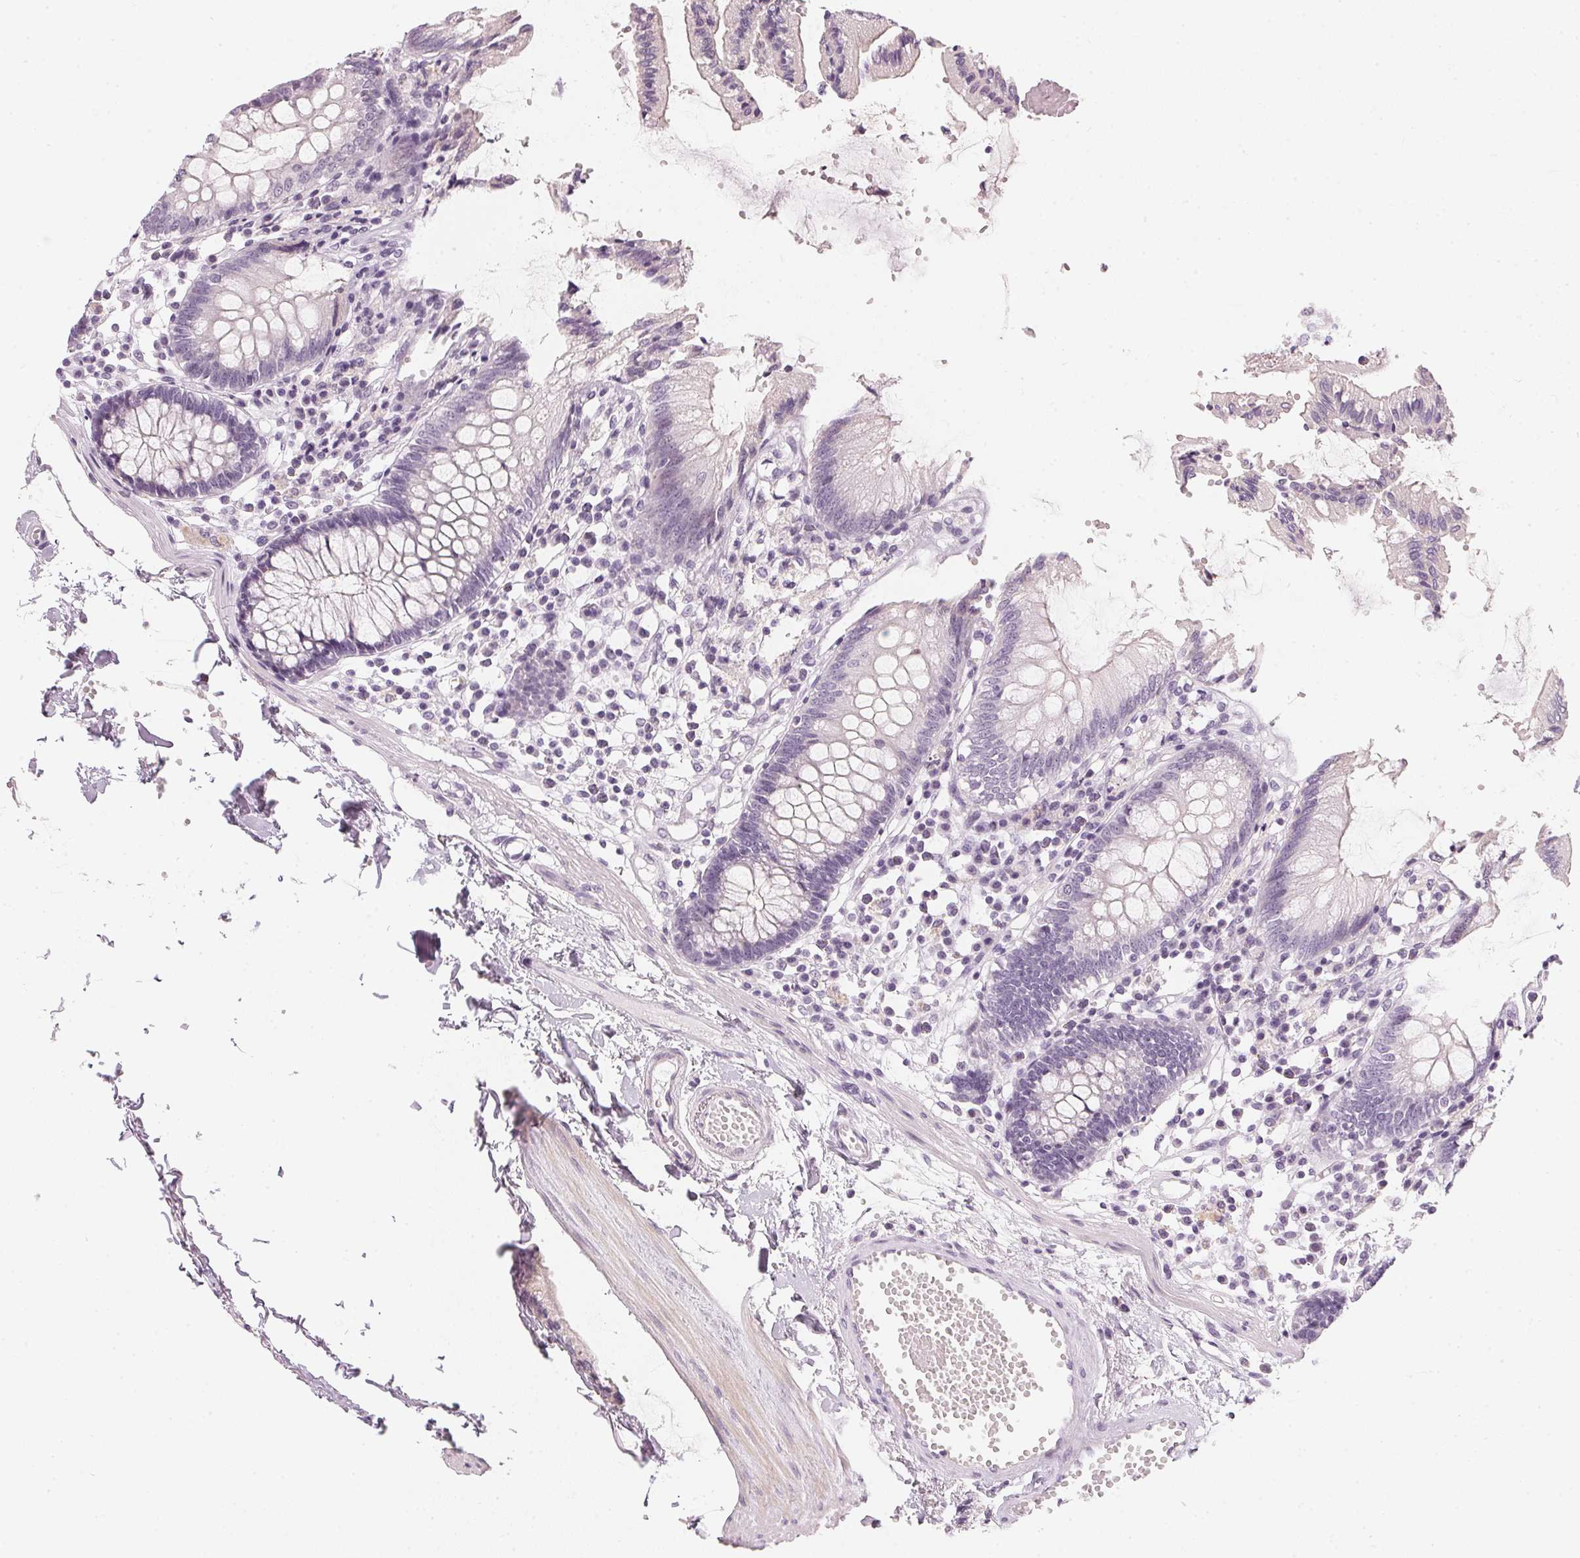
{"staining": {"intensity": "negative", "quantity": "none", "location": "none"}, "tissue": "colon", "cell_type": "Endothelial cells", "image_type": "normal", "snomed": [{"axis": "morphology", "description": "Normal tissue, NOS"}, {"axis": "morphology", "description": "Adenocarcinoma, NOS"}, {"axis": "topography", "description": "Colon"}], "caption": "Photomicrograph shows no significant protein expression in endothelial cells of normal colon.", "gene": "CHST4", "patient": {"sex": "male", "age": 83}}